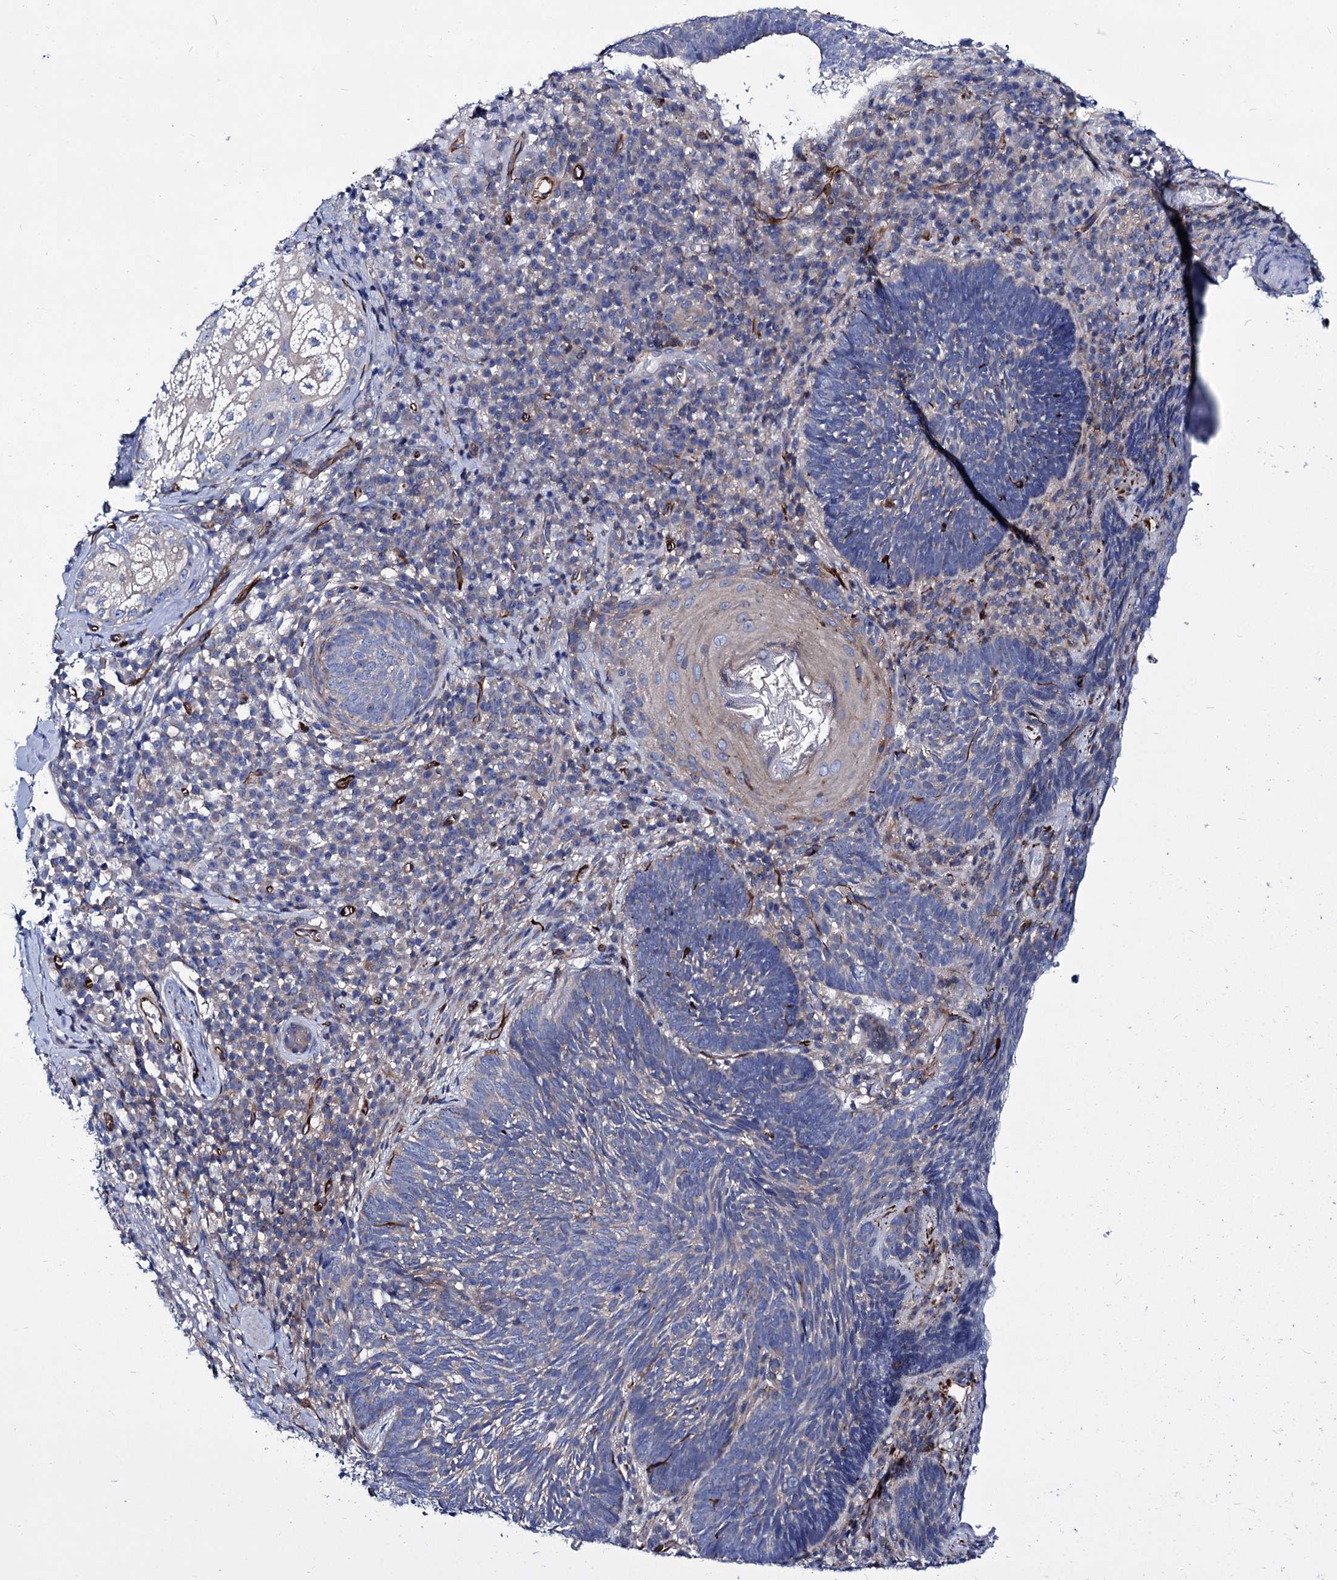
{"staining": {"intensity": "weak", "quantity": "<25%", "location": "cytoplasmic/membranous"}, "tissue": "skin cancer", "cell_type": "Tumor cells", "image_type": "cancer", "snomed": [{"axis": "morphology", "description": "Basal cell carcinoma"}, {"axis": "topography", "description": "Skin"}], "caption": "The IHC photomicrograph has no significant staining in tumor cells of skin cancer (basal cell carcinoma) tissue.", "gene": "AXL", "patient": {"sex": "male", "age": 88}}